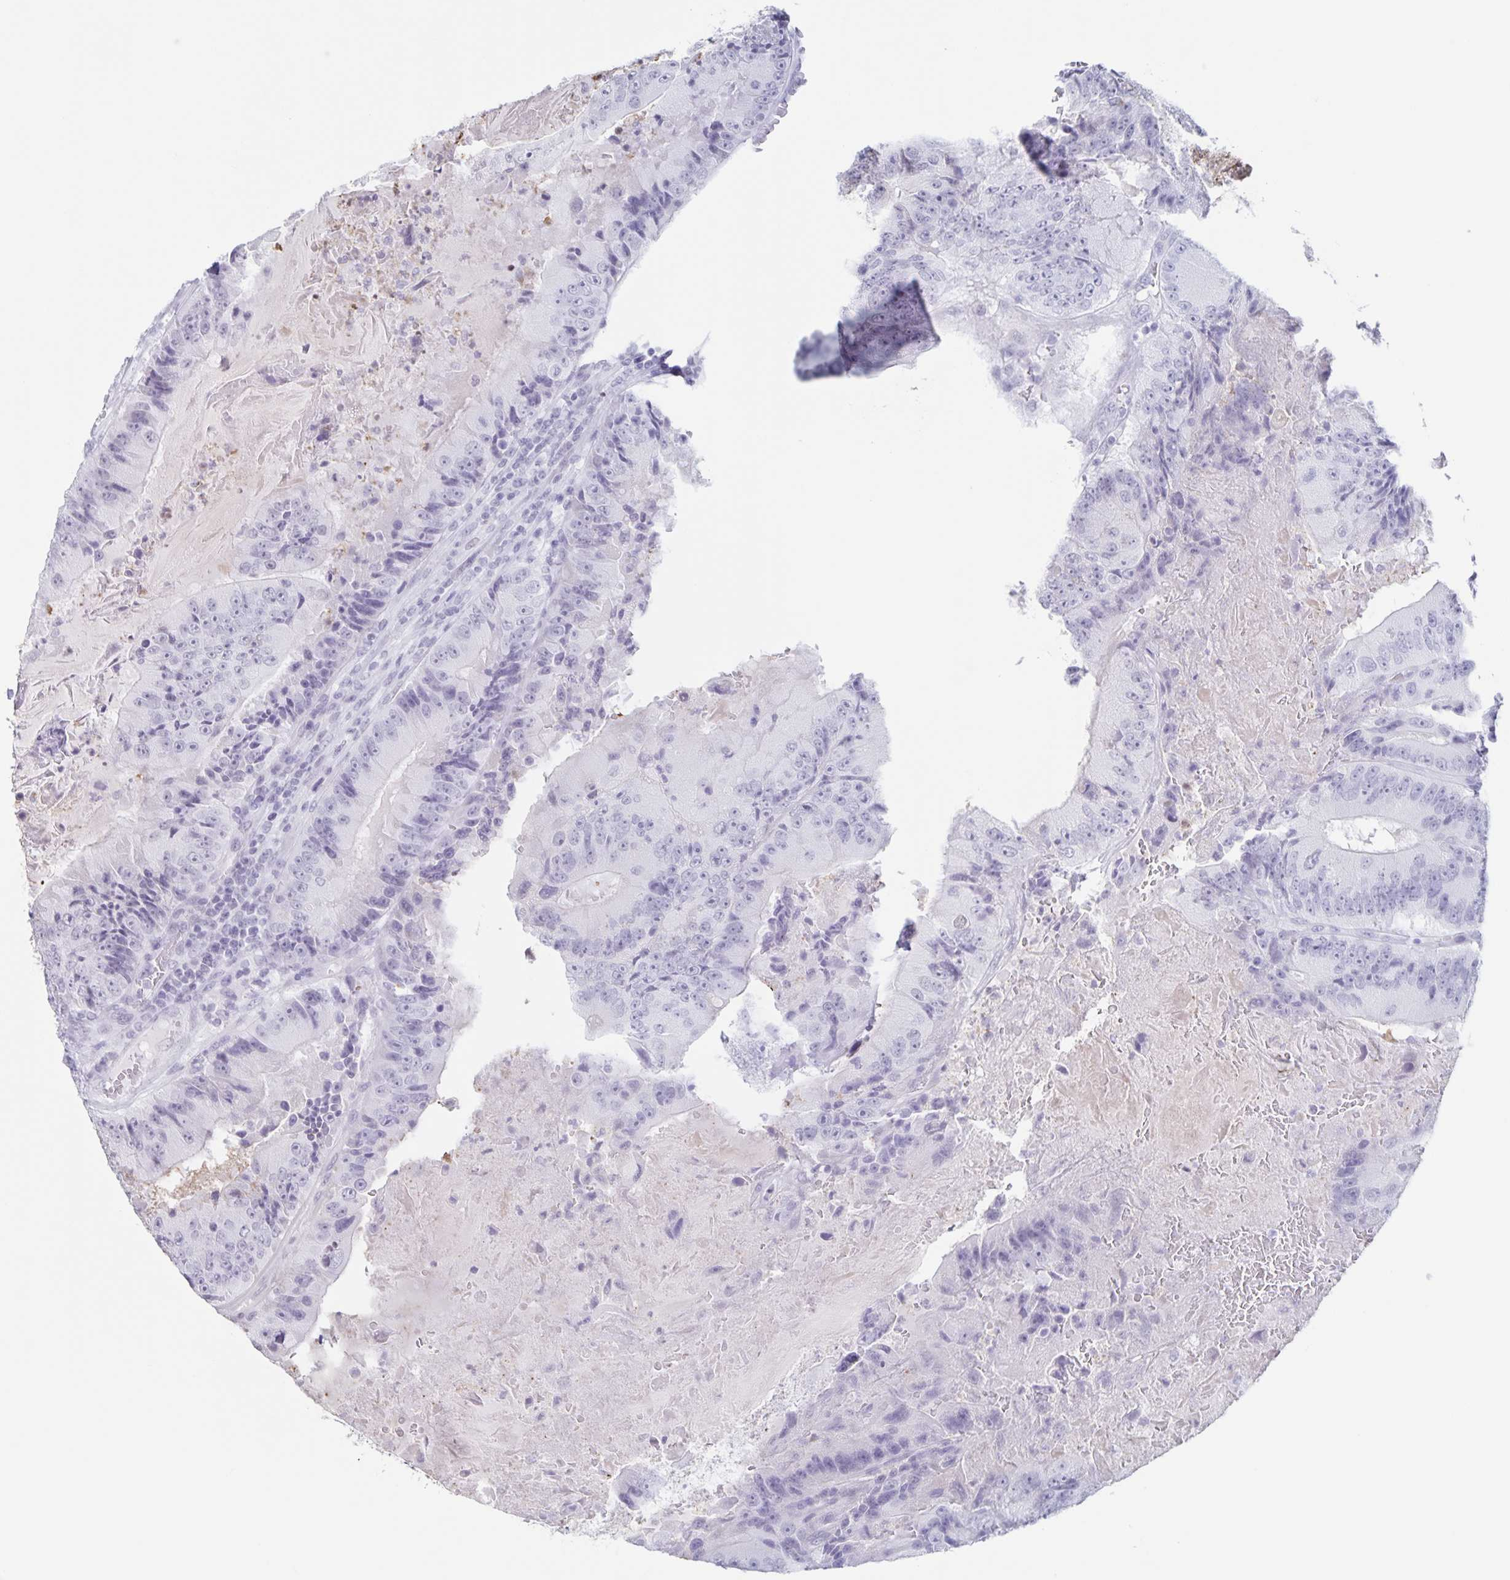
{"staining": {"intensity": "negative", "quantity": "none", "location": "none"}, "tissue": "colorectal cancer", "cell_type": "Tumor cells", "image_type": "cancer", "snomed": [{"axis": "morphology", "description": "Adenocarcinoma, NOS"}, {"axis": "topography", "description": "Colon"}], "caption": "Tumor cells show no significant staining in colorectal cancer (adenocarcinoma). (DAB (3,3'-diaminobenzidine) immunohistochemistry (IHC) visualized using brightfield microscopy, high magnification).", "gene": "LCE6A", "patient": {"sex": "female", "age": 86}}